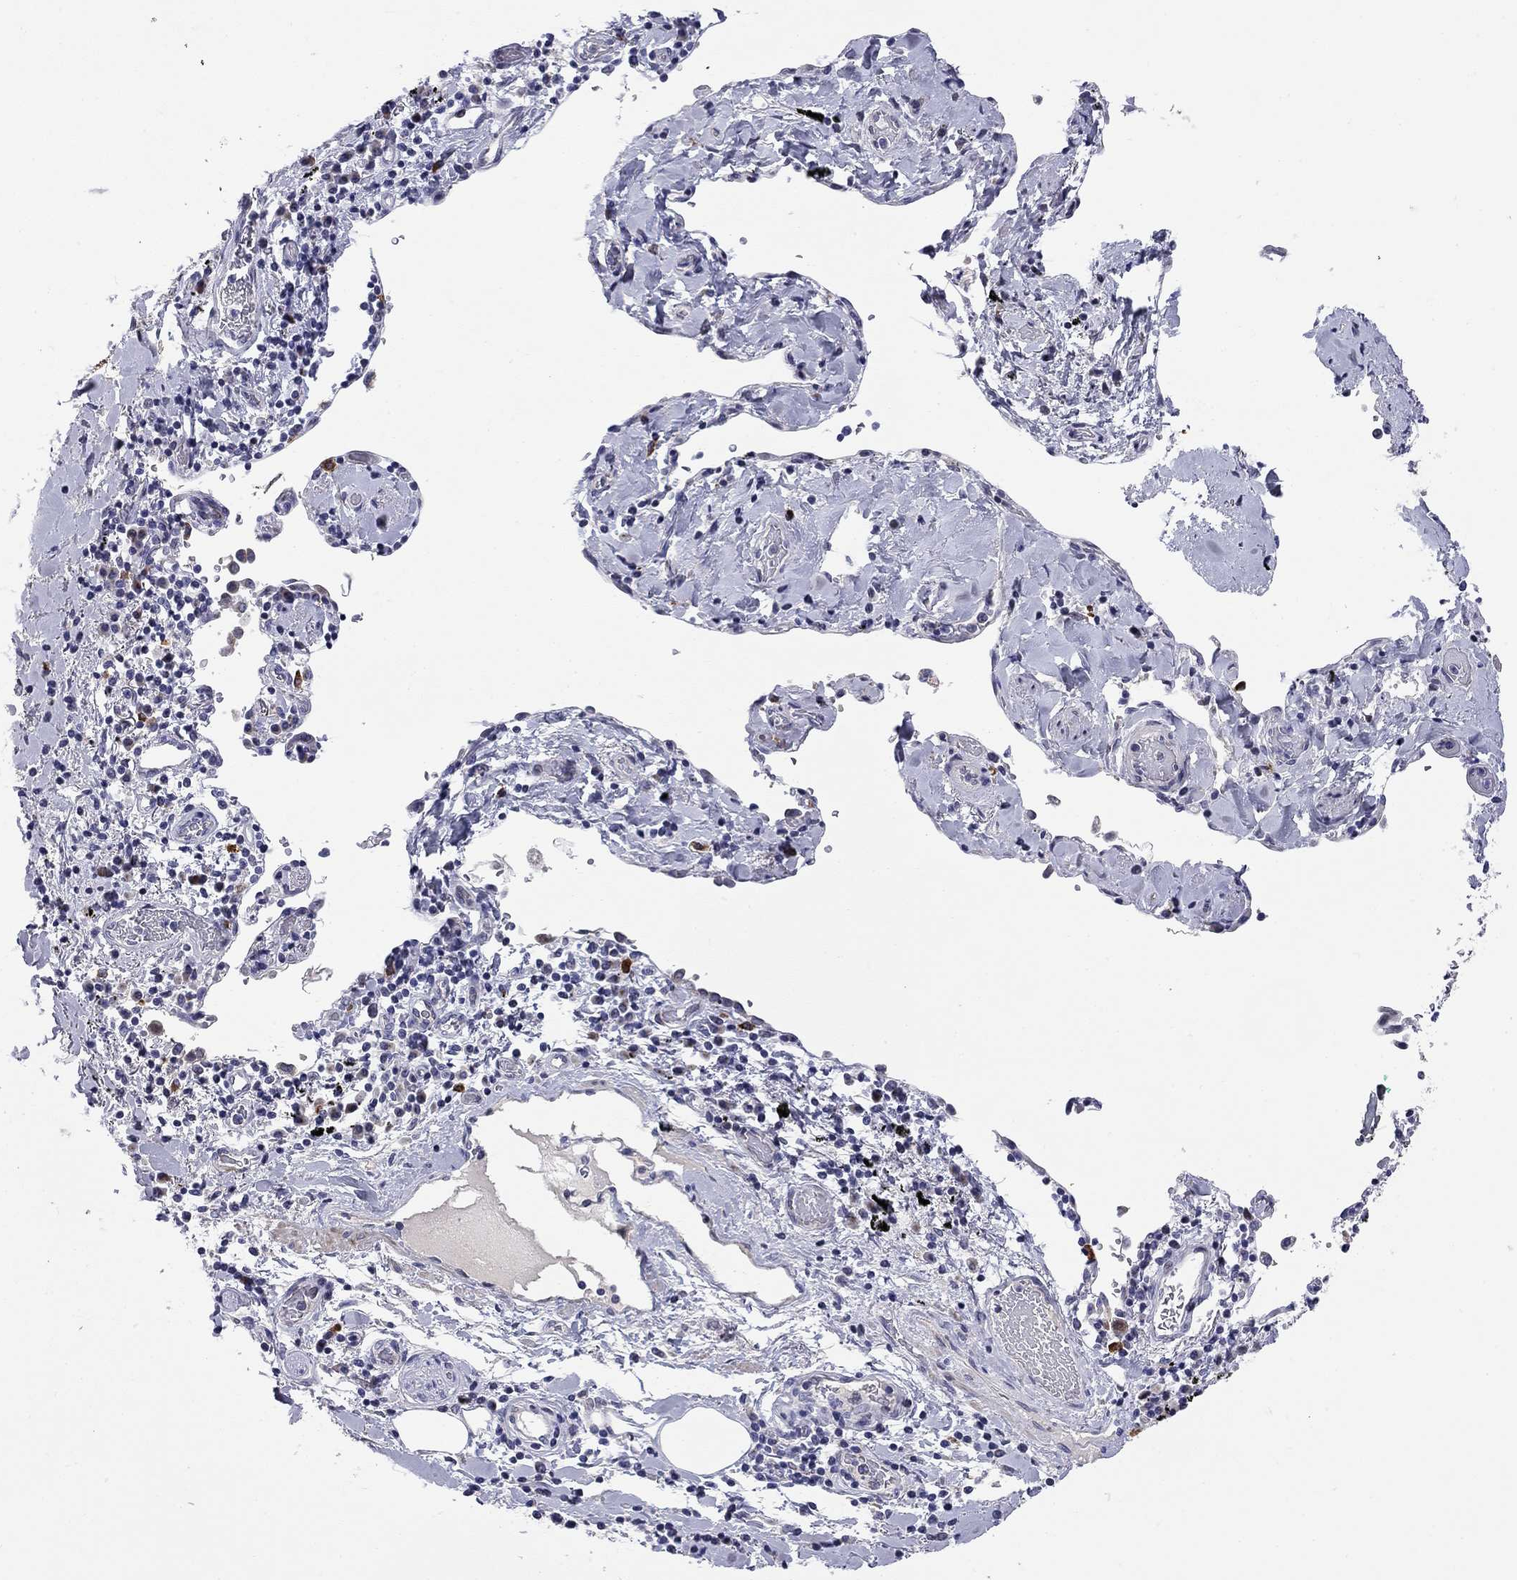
{"staining": {"intensity": "negative", "quantity": "none", "location": "none"}, "tissue": "lung cancer", "cell_type": "Tumor cells", "image_type": "cancer", "snomed": [{"axis": "morphology", "description": "Squamous cell carcinoma, NOS"}, {"axis": "topography", "description": "Lung"}], "caption": "This image is of lung cancer stained with immunohistochemistry (IHC) to label a protein in brown with the nuclei are counter-stained blue. There is no staining in tumor cells. The staining is performed using DAB (3,3'-diaminobenzidine) brown chromogen with nuclei counter-stained in using hematoxylin.", "gene": "C8orf88", "patient": {"sex": "male", "age": 57}}